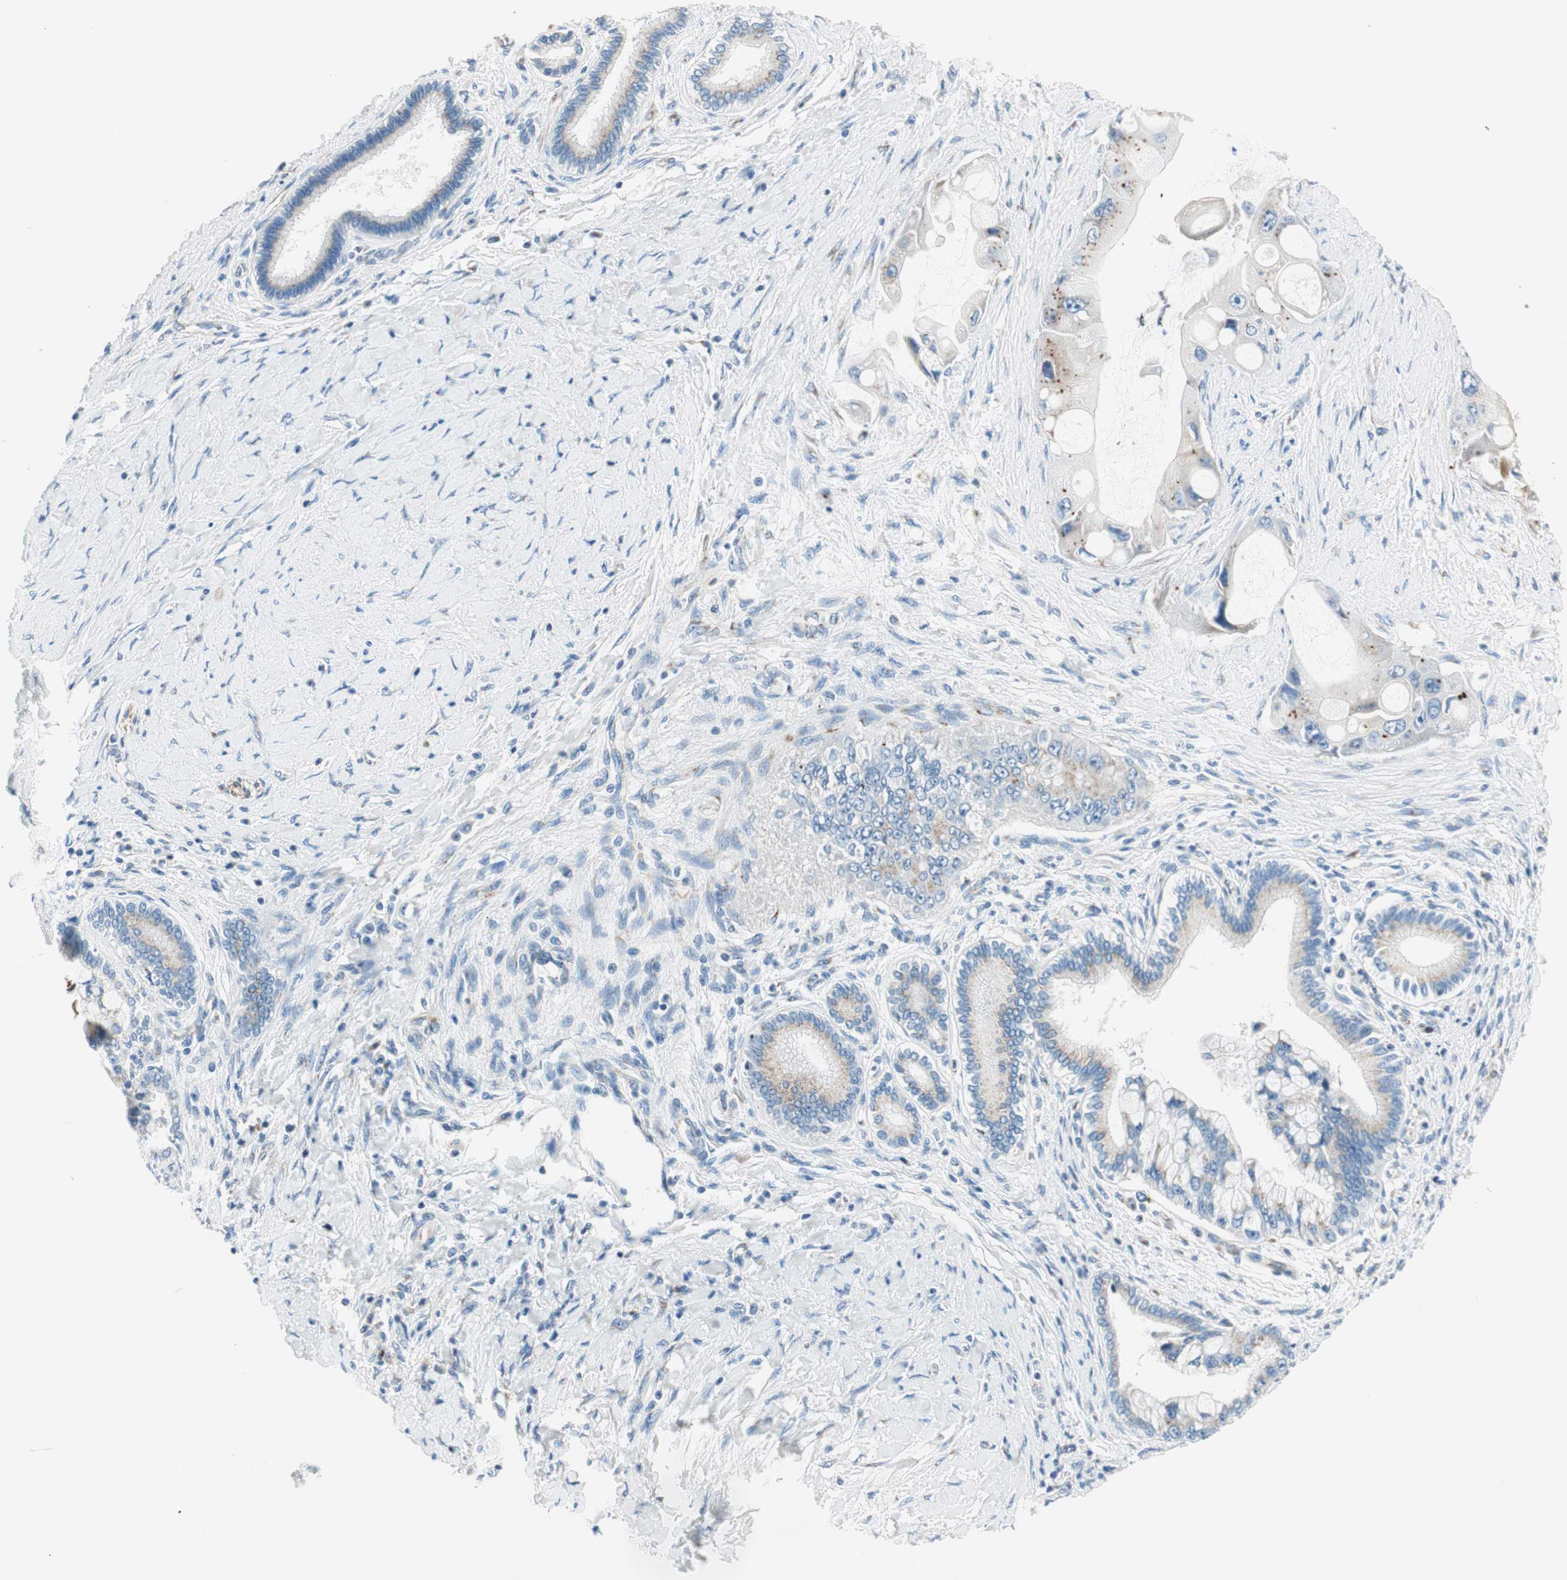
{"staining": {"intensity": "moderate", "quantity": "<25%", "location": "cytoplasmic/membranous"}, "tissue": "liver cancer", "cell_type": "Tumor cells", "image_type": "cancer", "snomed": [{"axis": "morphology", "description": "Normal tissue, NOS"}, {"axis": "morphology", "description": "Cholangiocarcinoma"}, {"axis": "topography", "description": "Liver"}, {"axis": "topography", "description": "Peripheral nerve tissue"}], "caption": "Protein staining demonstrates moderate cytoplasmic/membranous expression in about <25% of tumor cells in cholangiocarcinoma (liver). (DAB (3,3'-diaminobenzidine) = brown stain, brightfield microscopy at high magnification).", "gene": "TMF1", "patient": {"sex": "male", "age": 50}}